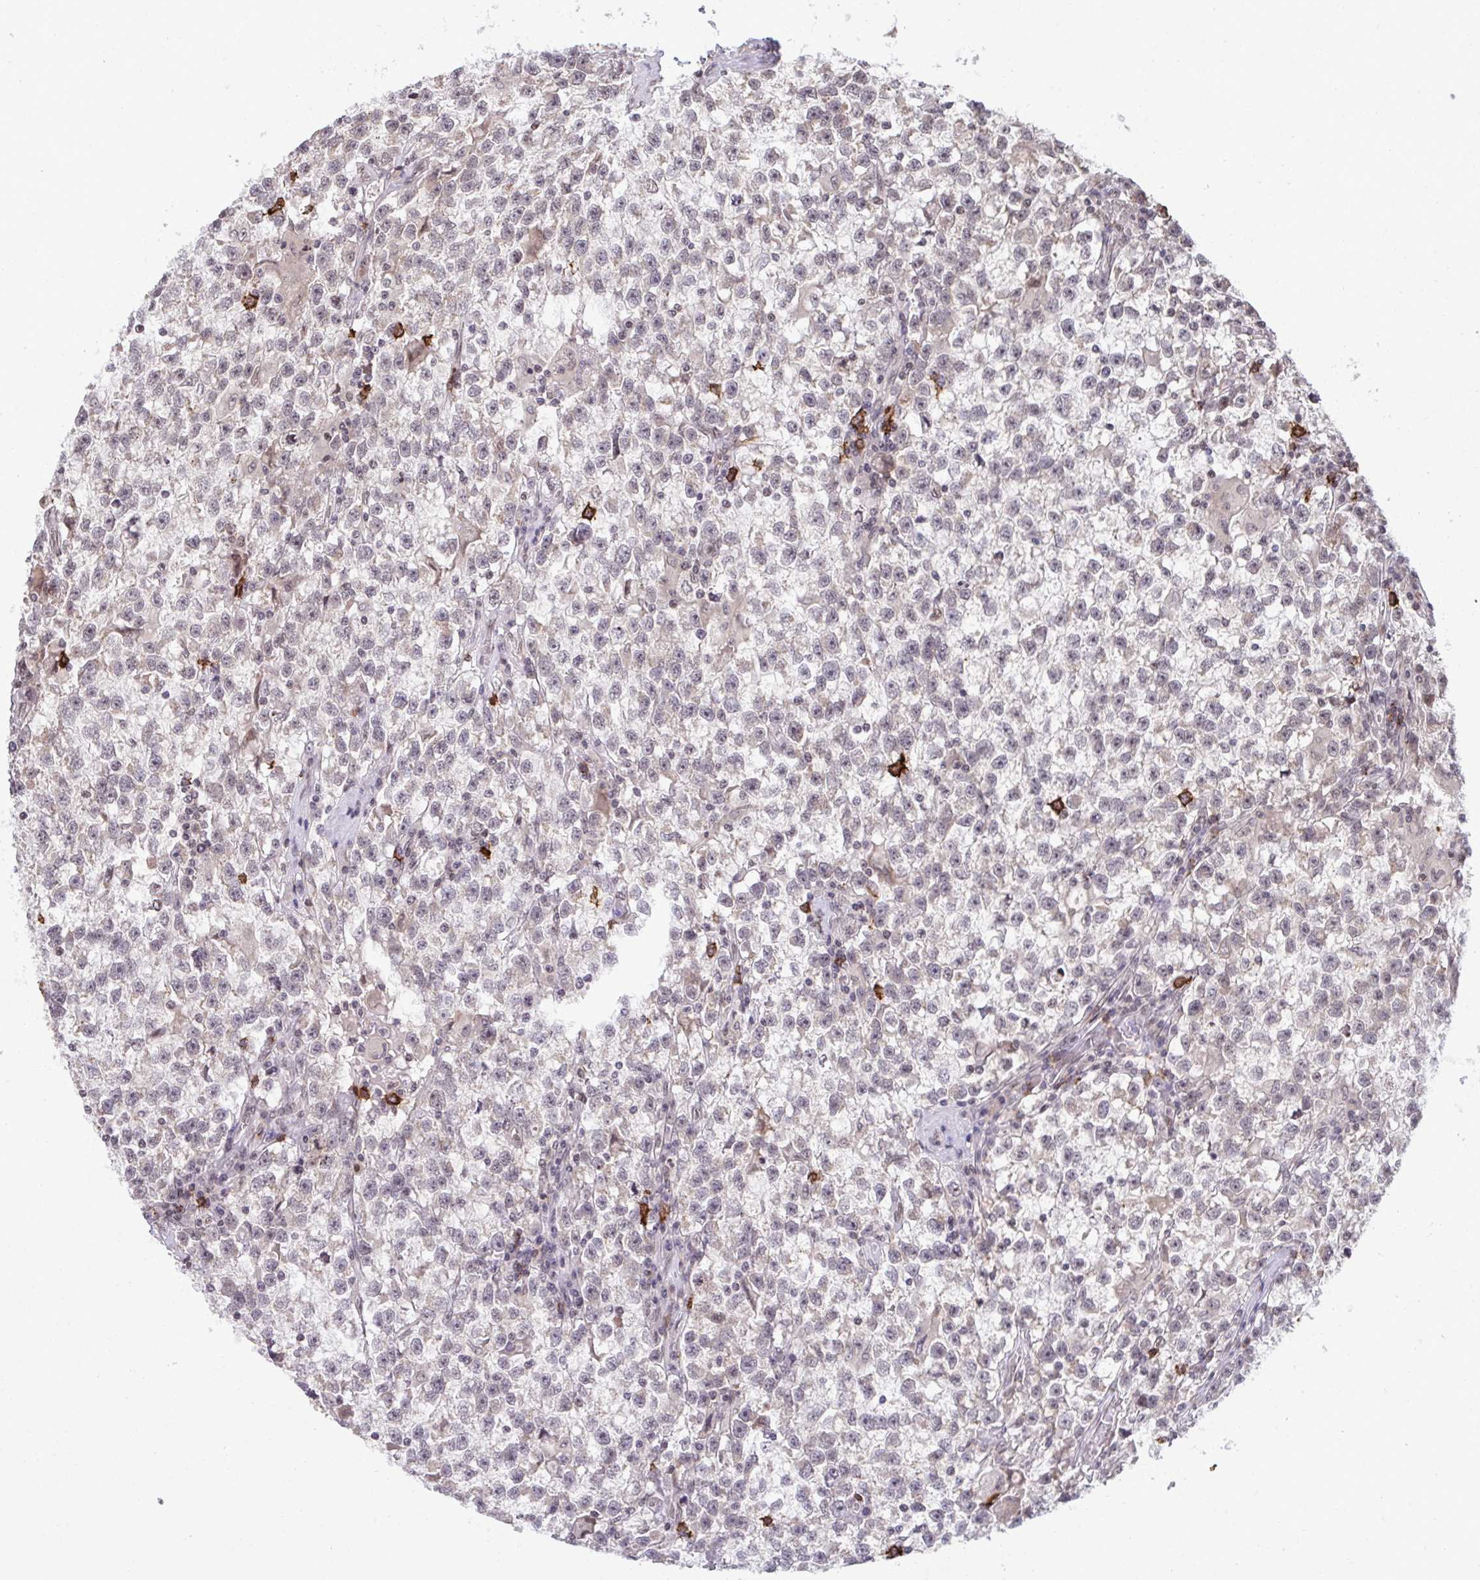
{"staining": {"intensity": "weak", "quantity": "<25%", "location": "nuclear"}, "tissue": "testis cancer", "cell_type": "Tumor cells", "image_type": "cancer", "snomed": [{"axis": "morphology", "description": "Seminoma, NOS"}, {"axis": "topography", "description": "Testis"}], "caption": "A high-resolution image shows IHC staining of testis cancer (seminoma), which shows no significant expression in tumor cells.", "gene": "UXT", "patient": {"sex": "male", "age": 31}}